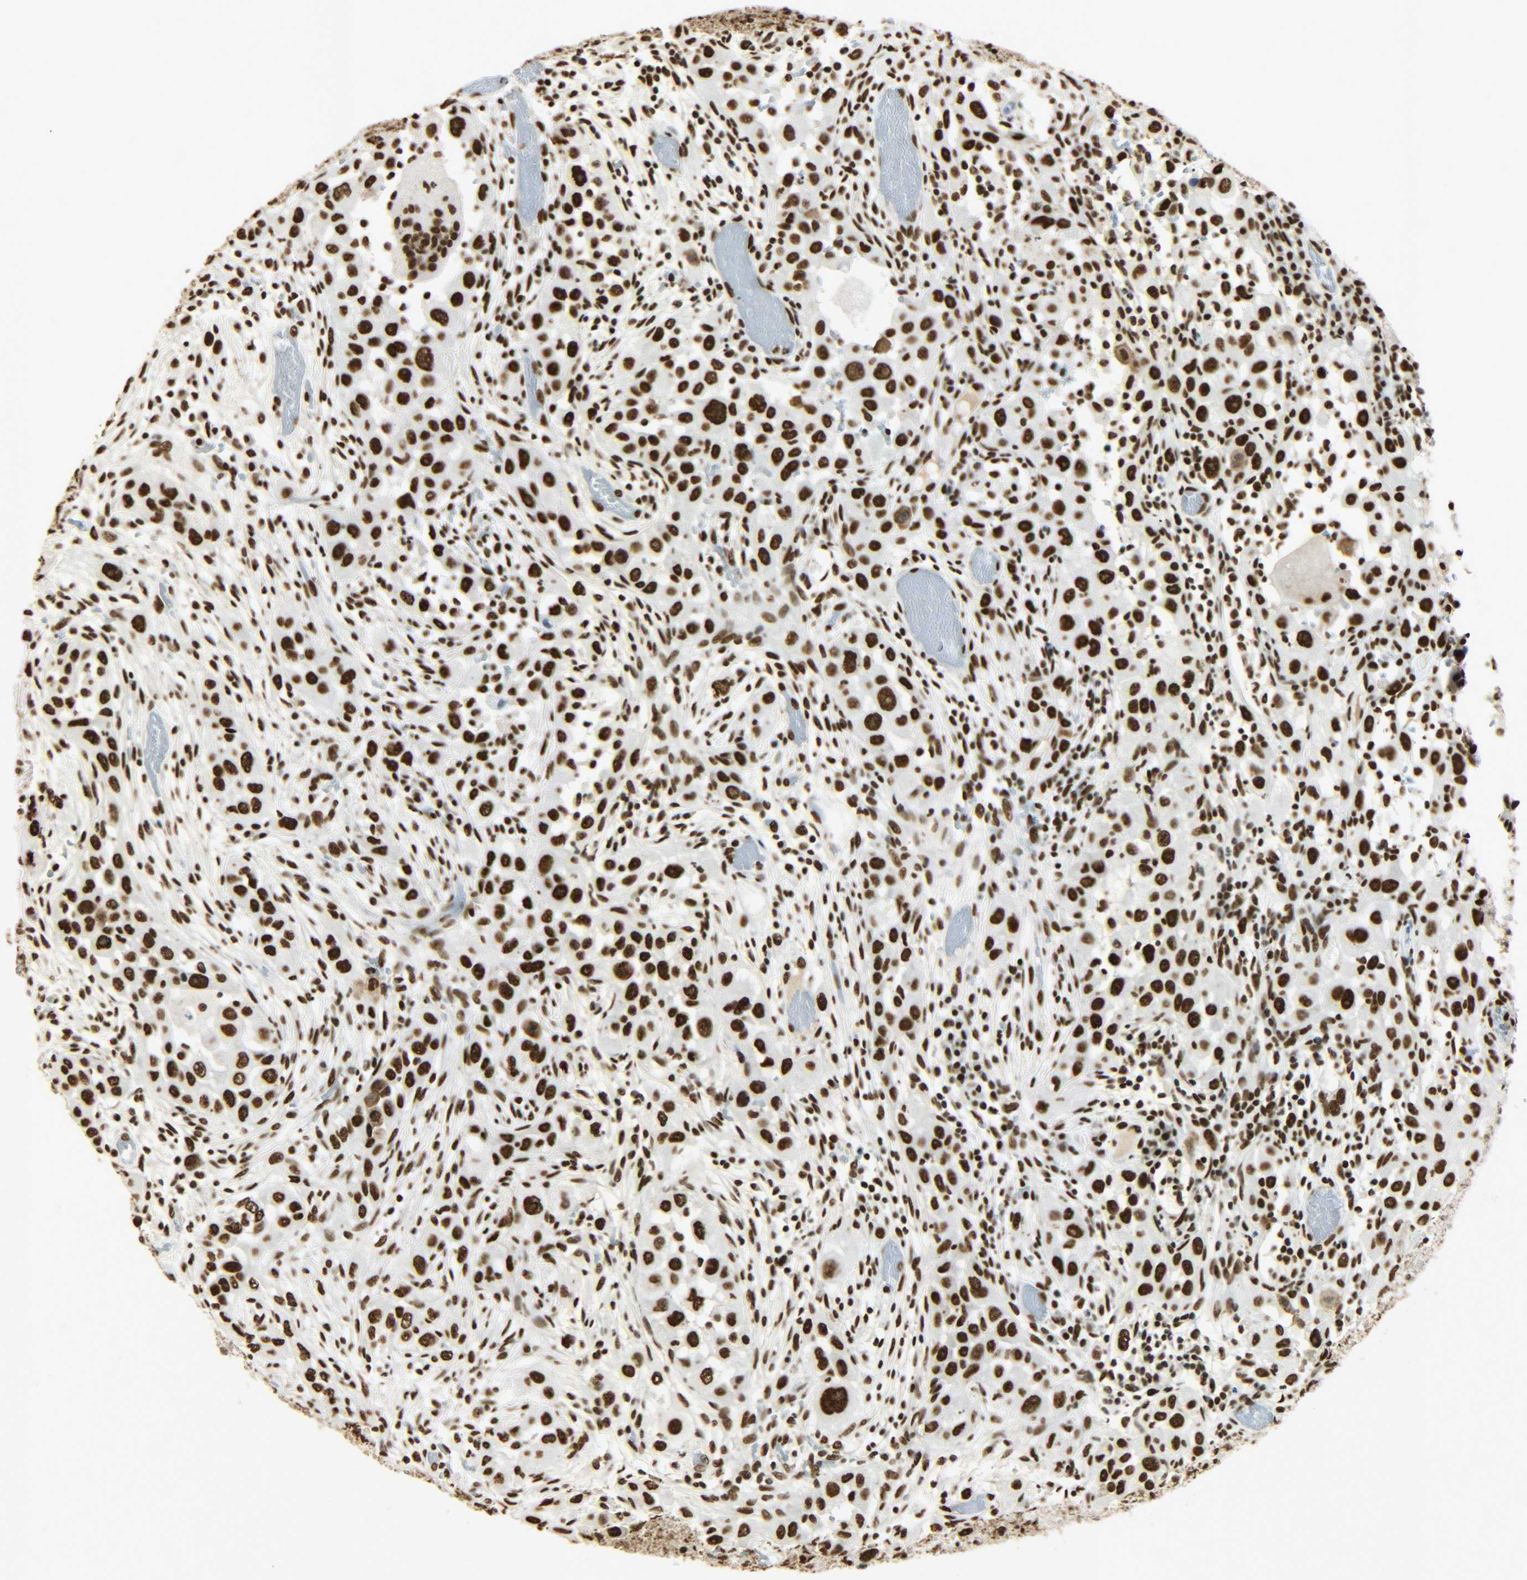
{"staining": {"intensity": "strong", "quantity": ">75%", "location": "nuclear"}, "tissue": "head and neck cancer", "cell_type": "Tumor cells", "image_type": "cancer", "snomed": [{"axis": "morphology", "description": "Carcinoma, NOS"}, {"axis": "topography", "description": "Head-Neck"}], "caption": "DAB (3,3'-diaminobenzidine) immunohistochemical staining of head and neck cancer demonstrates strong nuclear protein expression in about >75% of tumor cells.", "gene": "KHDRBS1", "patient": {"sex": "male", "age": 87}}